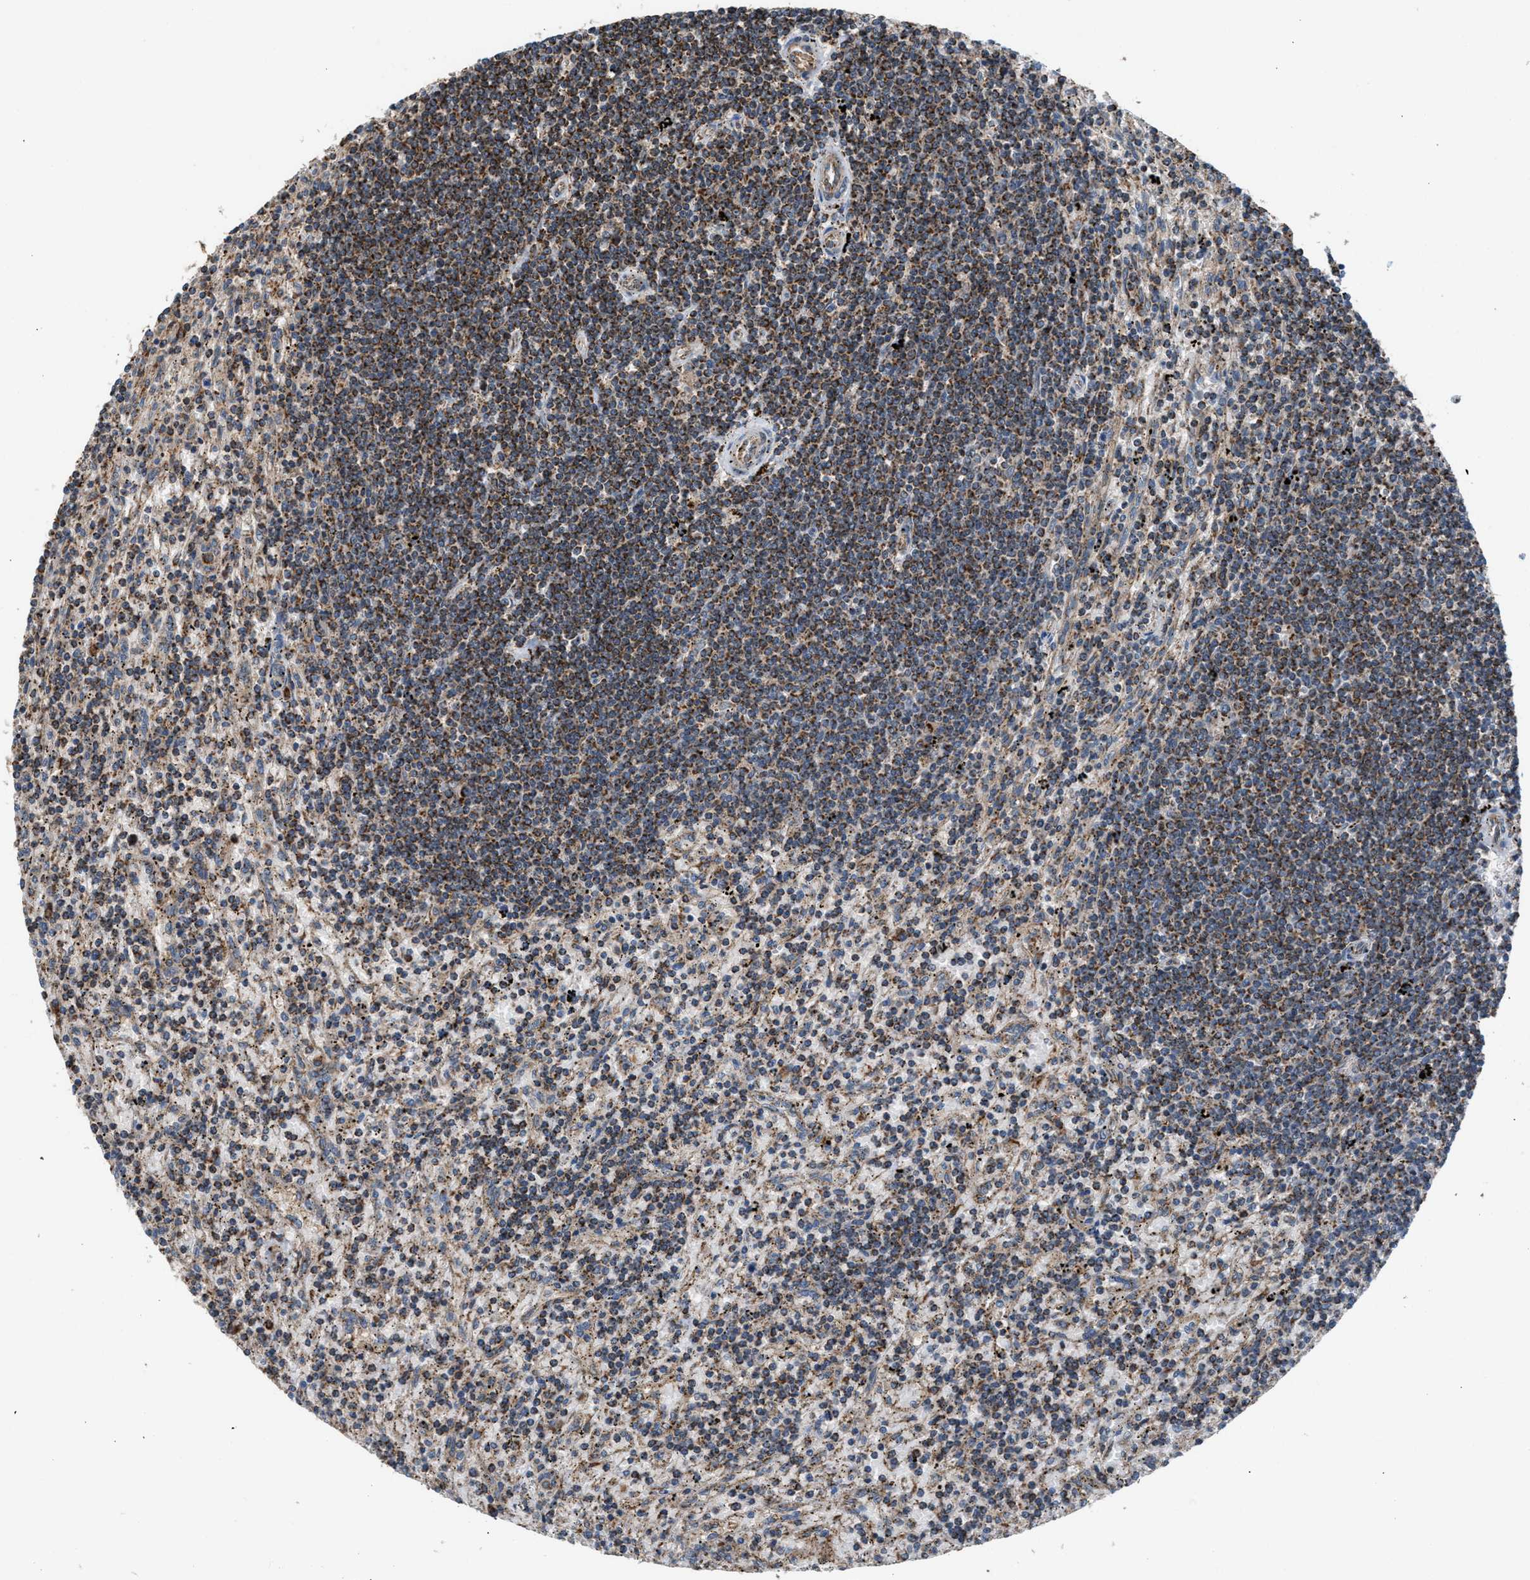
{"staining": {"intensity": "moderate", "quantity": ">75%", "location": "cytoplasmic/membranous"}, "tissue": "lymphoma", "cell_type": "Tumor cells", "image_type": "cancer", "snomed": [{"axis": "morphology", "description": "Malignant lymphoma, non-Hodgkin's type, Low grade"}, {"axis": "topography", "description": "Spleen"}], "caption": "A high-resolution histopathology image shows immunohistochemistry staining of malignant lymphoma, non-Hodgkin's type (low-grade), which shows moderate cytoplasmic/membranous positivity in approximately >75% of tumor cells.", "gene": "SGSM2", "patient": {"sex": "male", "age": 76}}